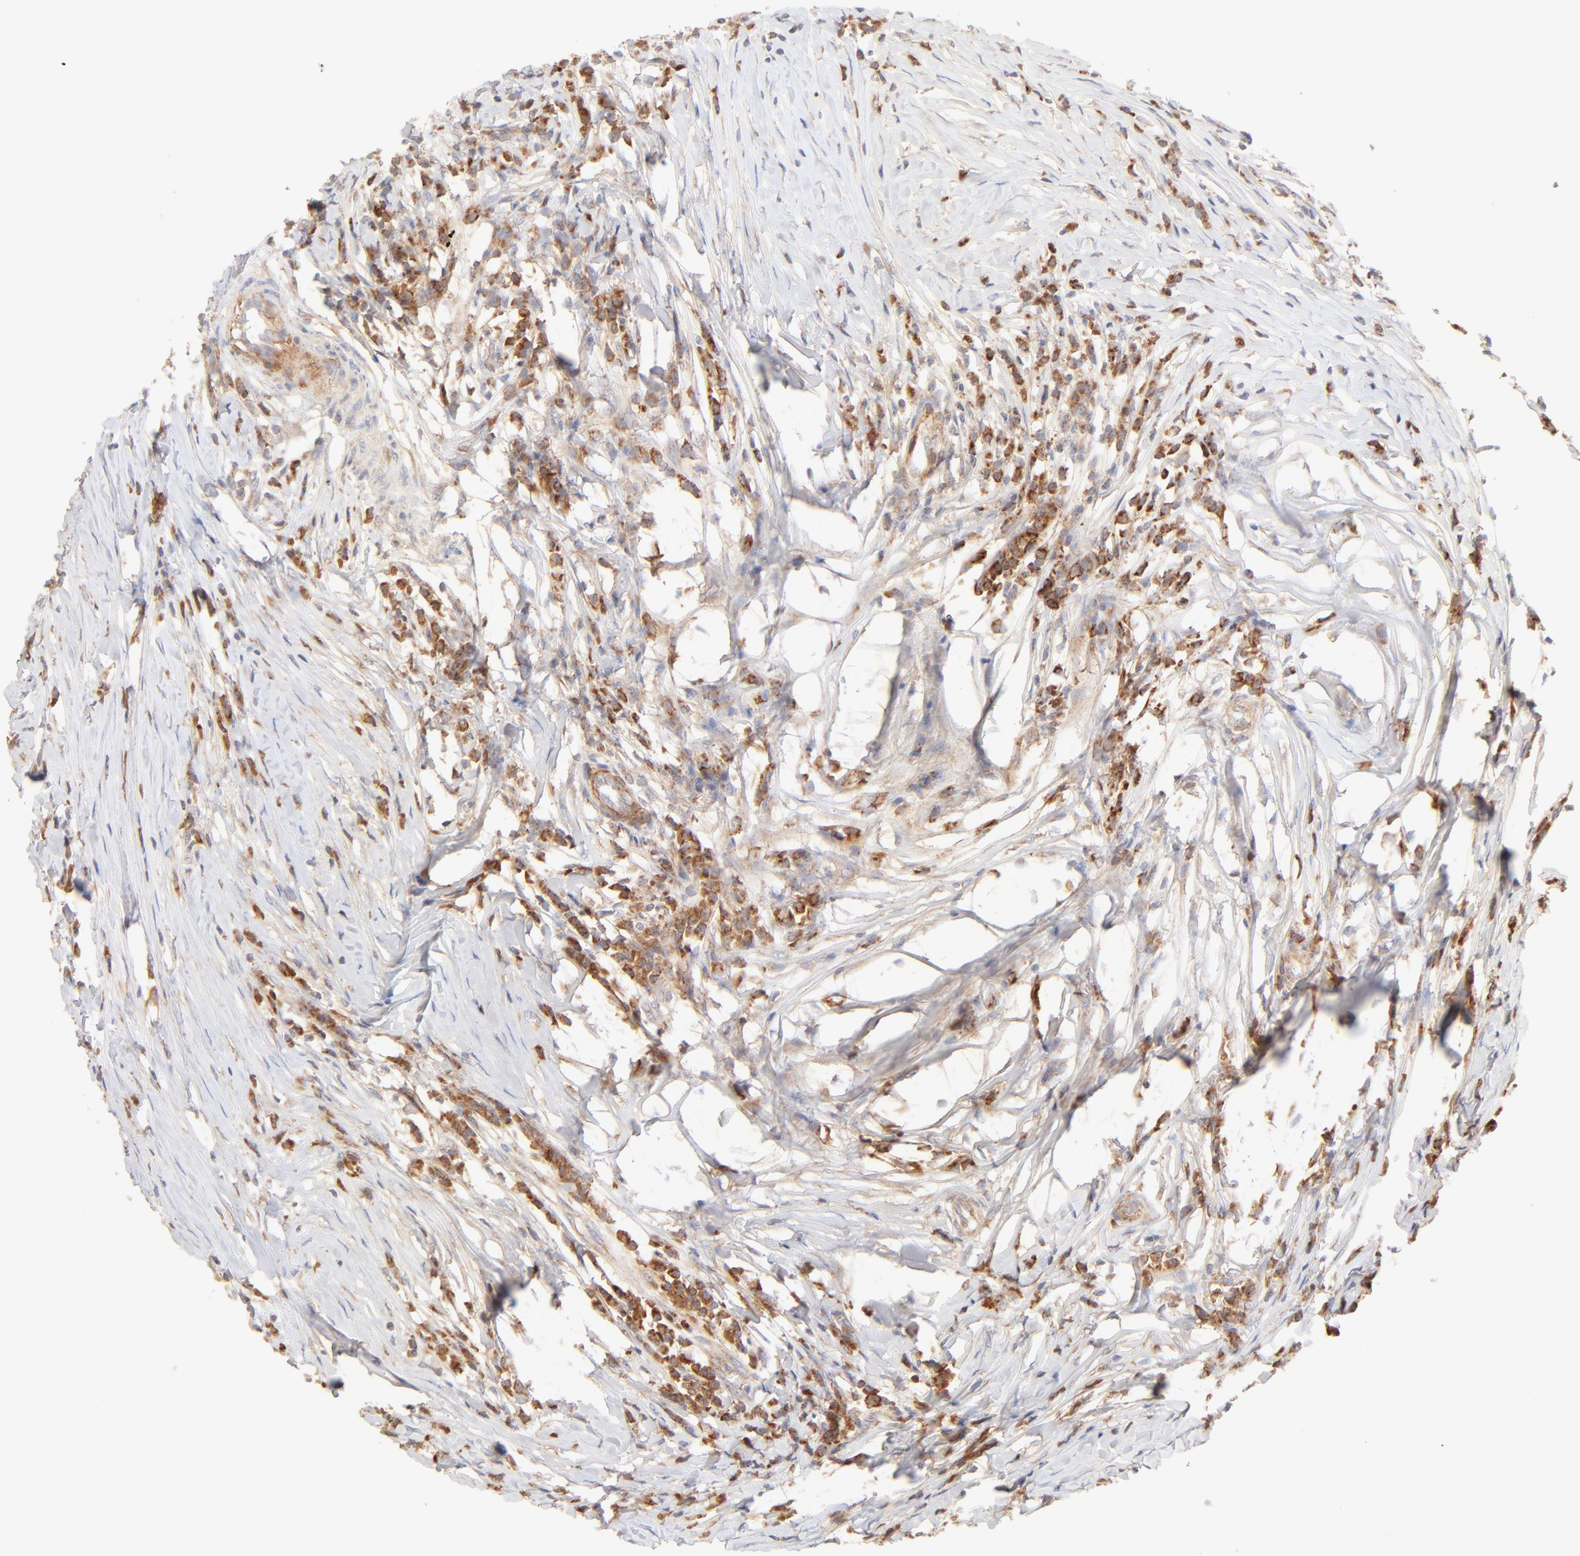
{"staining": {"intensity": "strong", "quantity": ">75%", "location": "cytoplasmic/membranous"}, "tissue": "head and neck cancer", "cell_type": "Tumor cells", "image_type": "cancer", "snomed": [{"axis": "morphology", "description": "Adenocarcinoma, NOS"}, {"axis": "topography", "description": "Salivary gland"}, {"axis": "topography", "description": "Head-Neck"}], "caption": "Human head and neck cancer (adenocarcinoma) stained for a protein (brown) shows strong cytoplasmic/membranous positive expression in approximately >75% of tumor cells.", "gene": "CSPG4", "patient": {"sex": "female", "age": 65}}